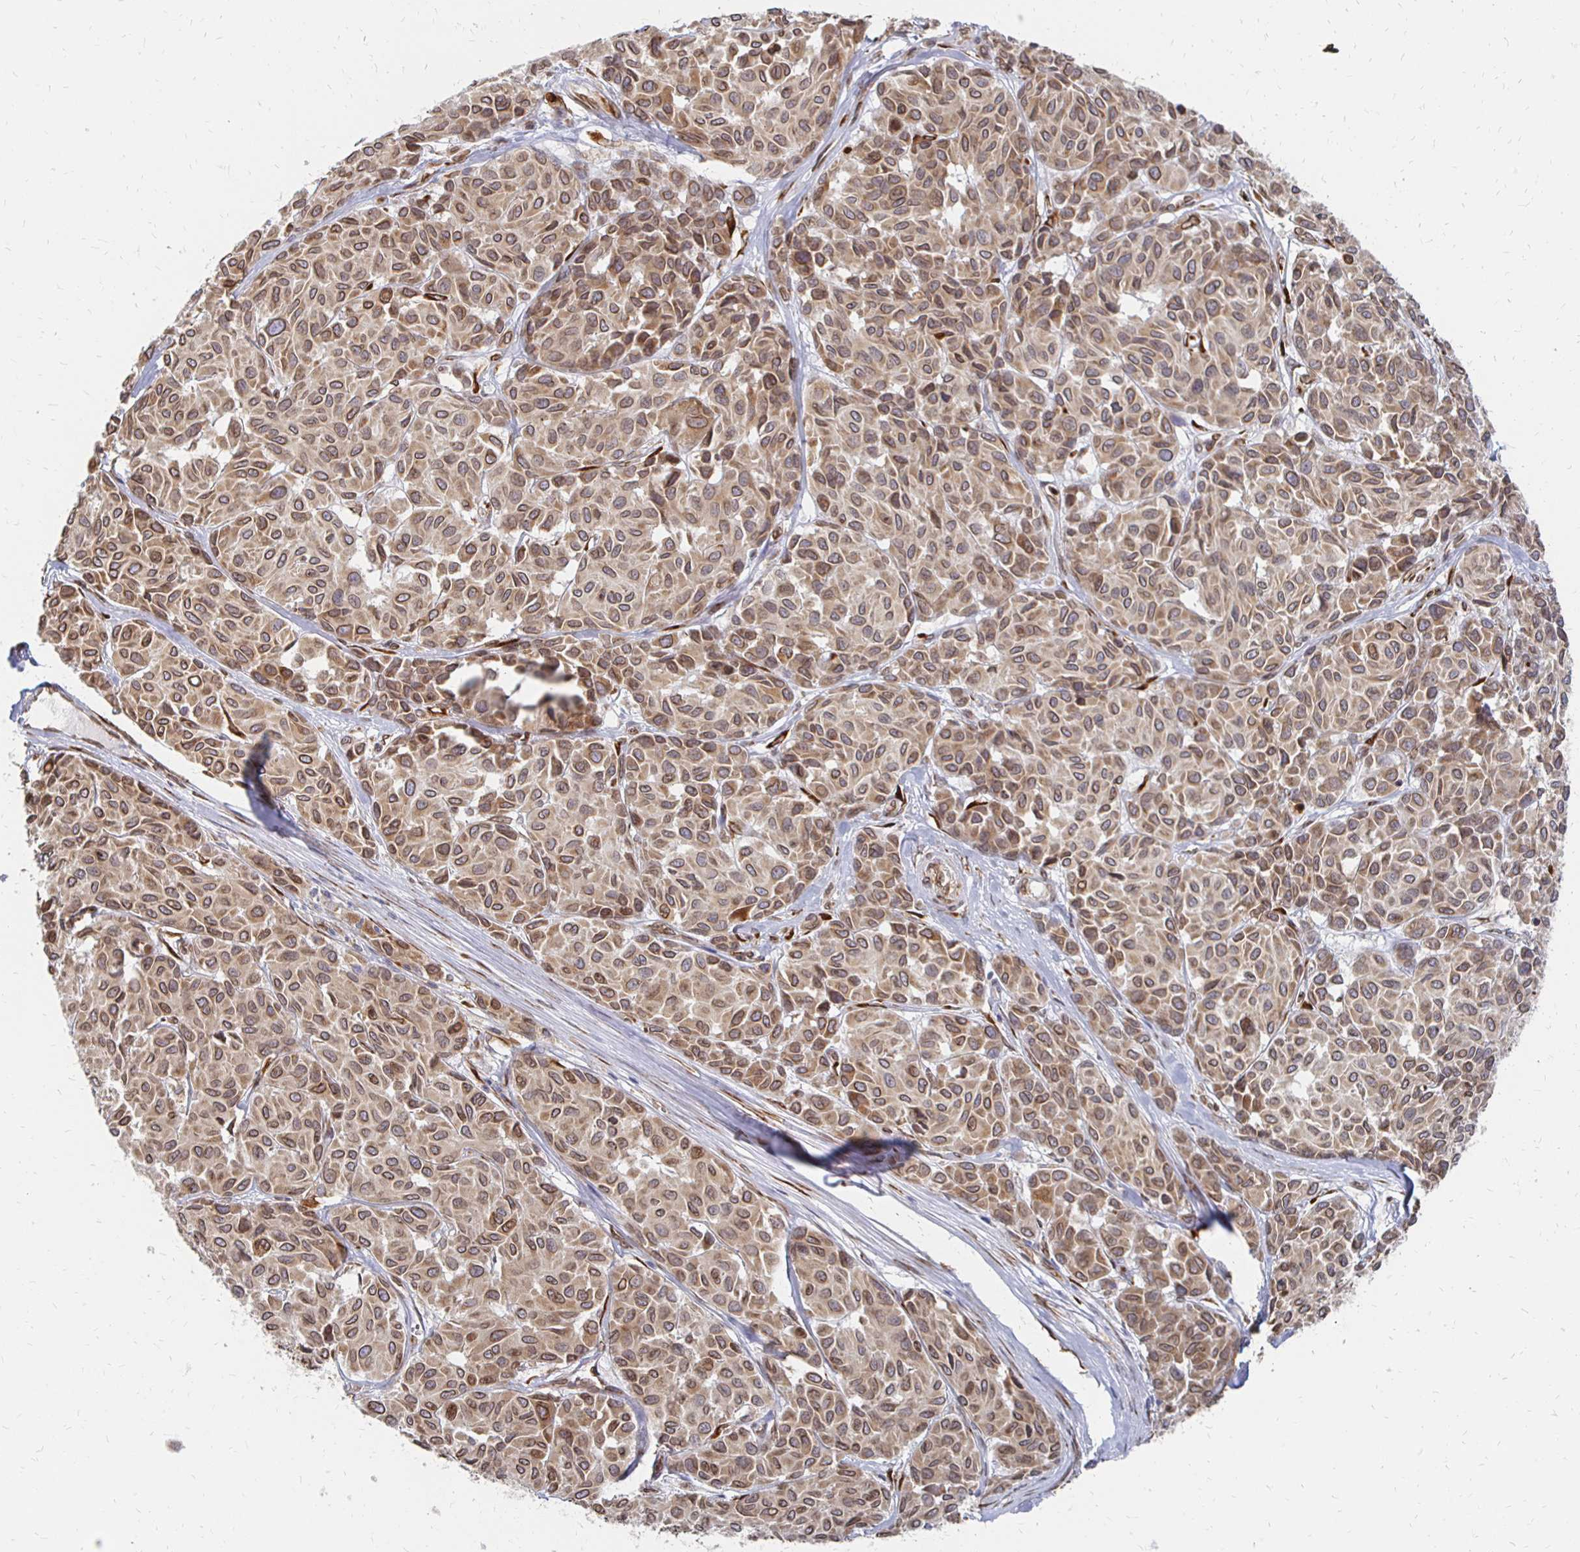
{"staining": {"intensity": "moderate", "quantity": ">75%", "location": "cytoplasmic/membranous,nuclear"}, "tissue": "melanoma", "cell_type": "Tumor cells", "image_type": "cancer", "snomed": [{"axis": "morphology", "description": "Malignant melanoma, NOS"}, {"axis": "topography", "description": "Skin"}], "caption": "Moderate cytoplasmic/membranous and nuclear positivity is identified in about >75% of tumor cells in malignant melanoma.", "gene": "PELI3", "patient": {"sex": "female", "age": 66}}